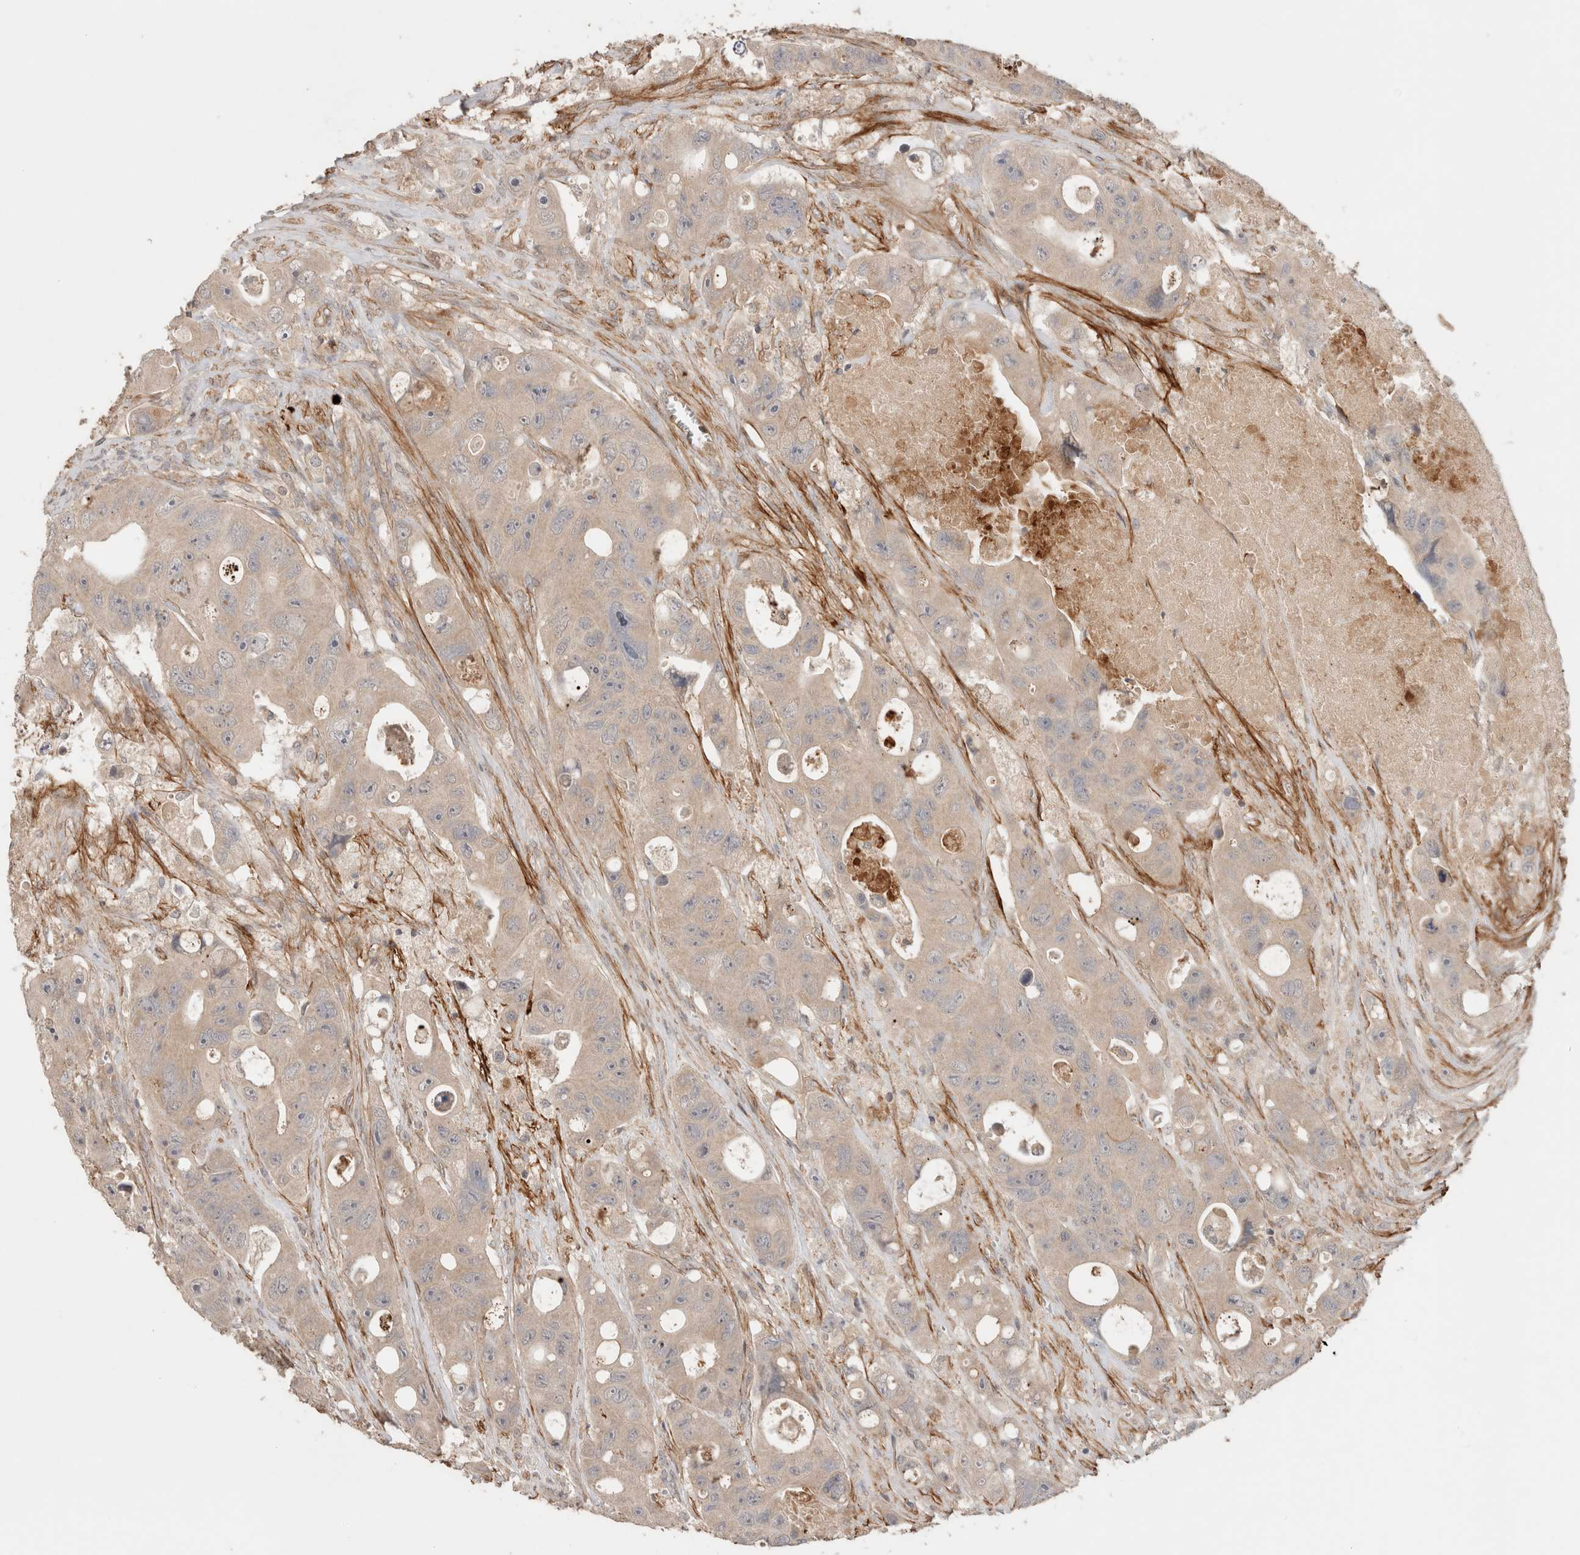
{"staining": {"intensity": "negative", "quantity": "none", "location": "none"}, "tissue": "colorectal cancer", "cell_type": "Tumor cells", "image_type": "cancer", "snomed": [{"axis": "morphology", "description": "Adenocarcinoma, NOS"}, {"axis": "topography", "description": "Colon"}], "caption": "DAB (3,3'-diaminobenzidine) immunohistochemical staining of human adenocarcinoma (colorectal) reveals no significant positivity in tumor cells.", "gene": "HSPG2", "patient": {"sex": "female", "age": 46}}